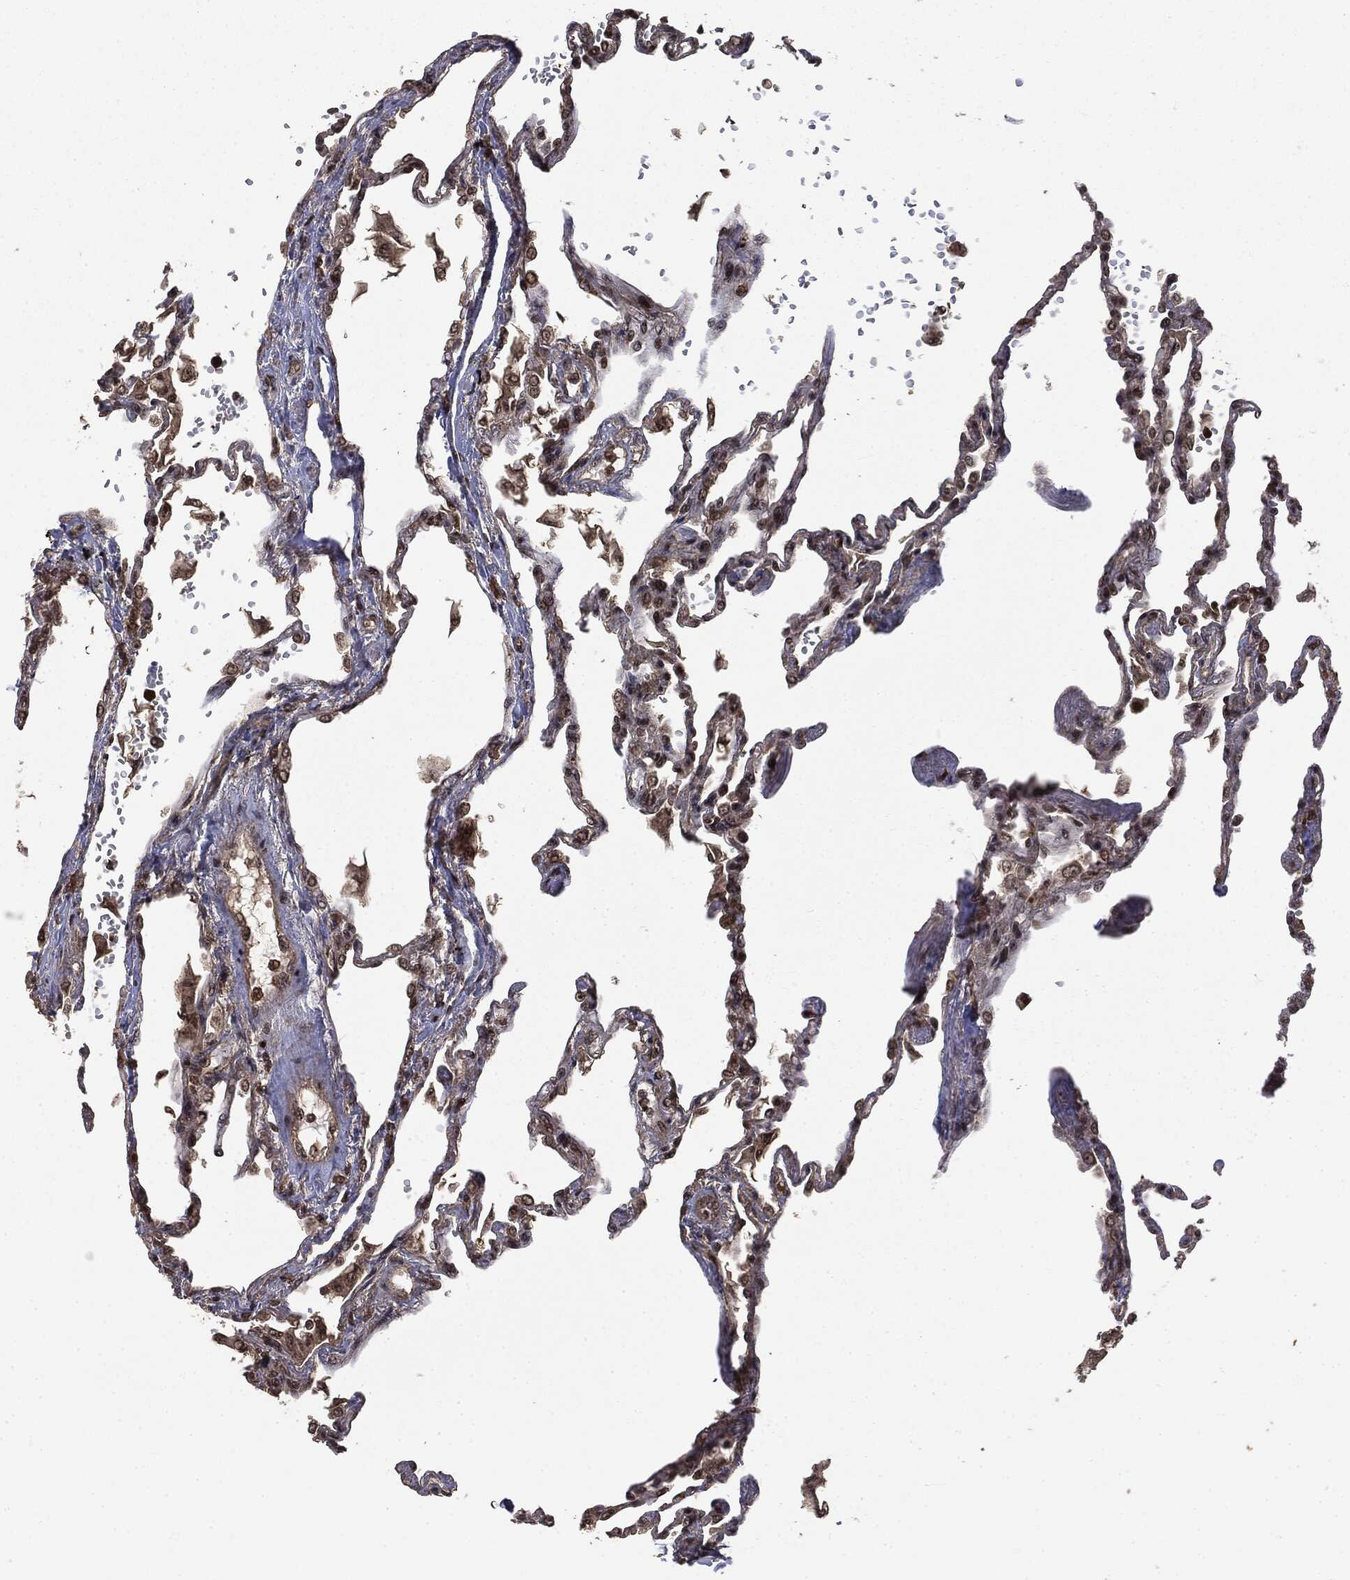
{"staining": {"intensity": "strong", "quantity": ">75%", "location": "nuclear"}, "tissue": "lung", "cell_type": "Alveolar cells", "image_type": "normal", "snomed": [{"axis": "morphology", "description": "Normal tissue, NOS"}, {"axis": "topography", "description": "Lung"}], "caption": "IHC of unremarkable human lung exhibits high levels of strong nuclear expression in about >75% of alveolar cells.", "gene": "CTDP1", "patient": {"sex": "male", "age": 78}}